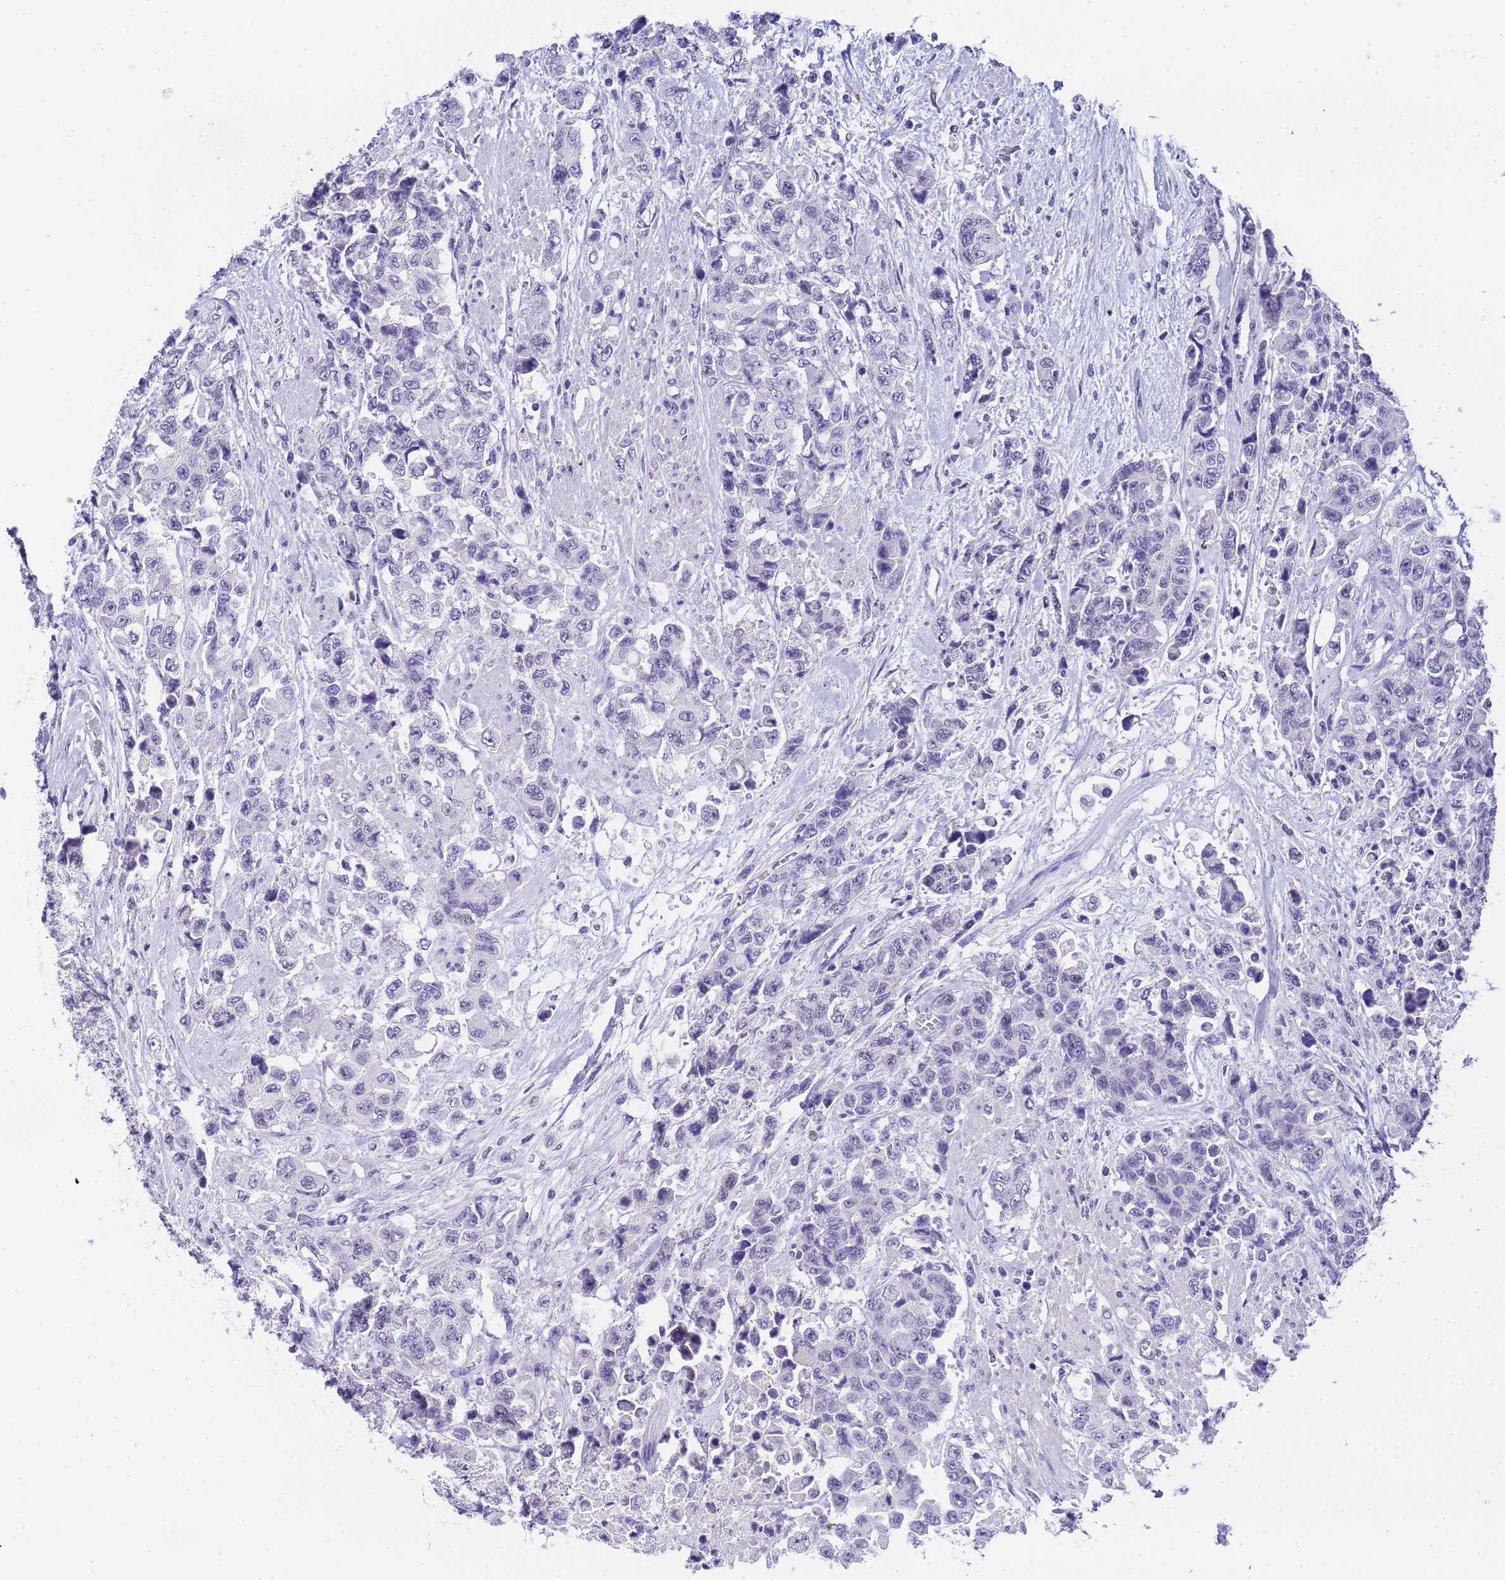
{"staining": {"intensity": "negative", "quantity": "none", "location": "none"}, "tissue": "urothelial cancer", "cell_type": "Tumor cells", "image_type": "cancer", "snomed": [{"axis": "morphology", "description": "Urothelial carcinoma, High grade"}, {"axis": "topography", "description": "Urinary bladder"}], "caption": "DAB (3,3'-diaminobenzidine) immunohistochemical staining of human urothelial cancer shows no significant positivity in tumor cells.", "gene": "CTRC", "patient": {"sex": "female", "age": 78}}